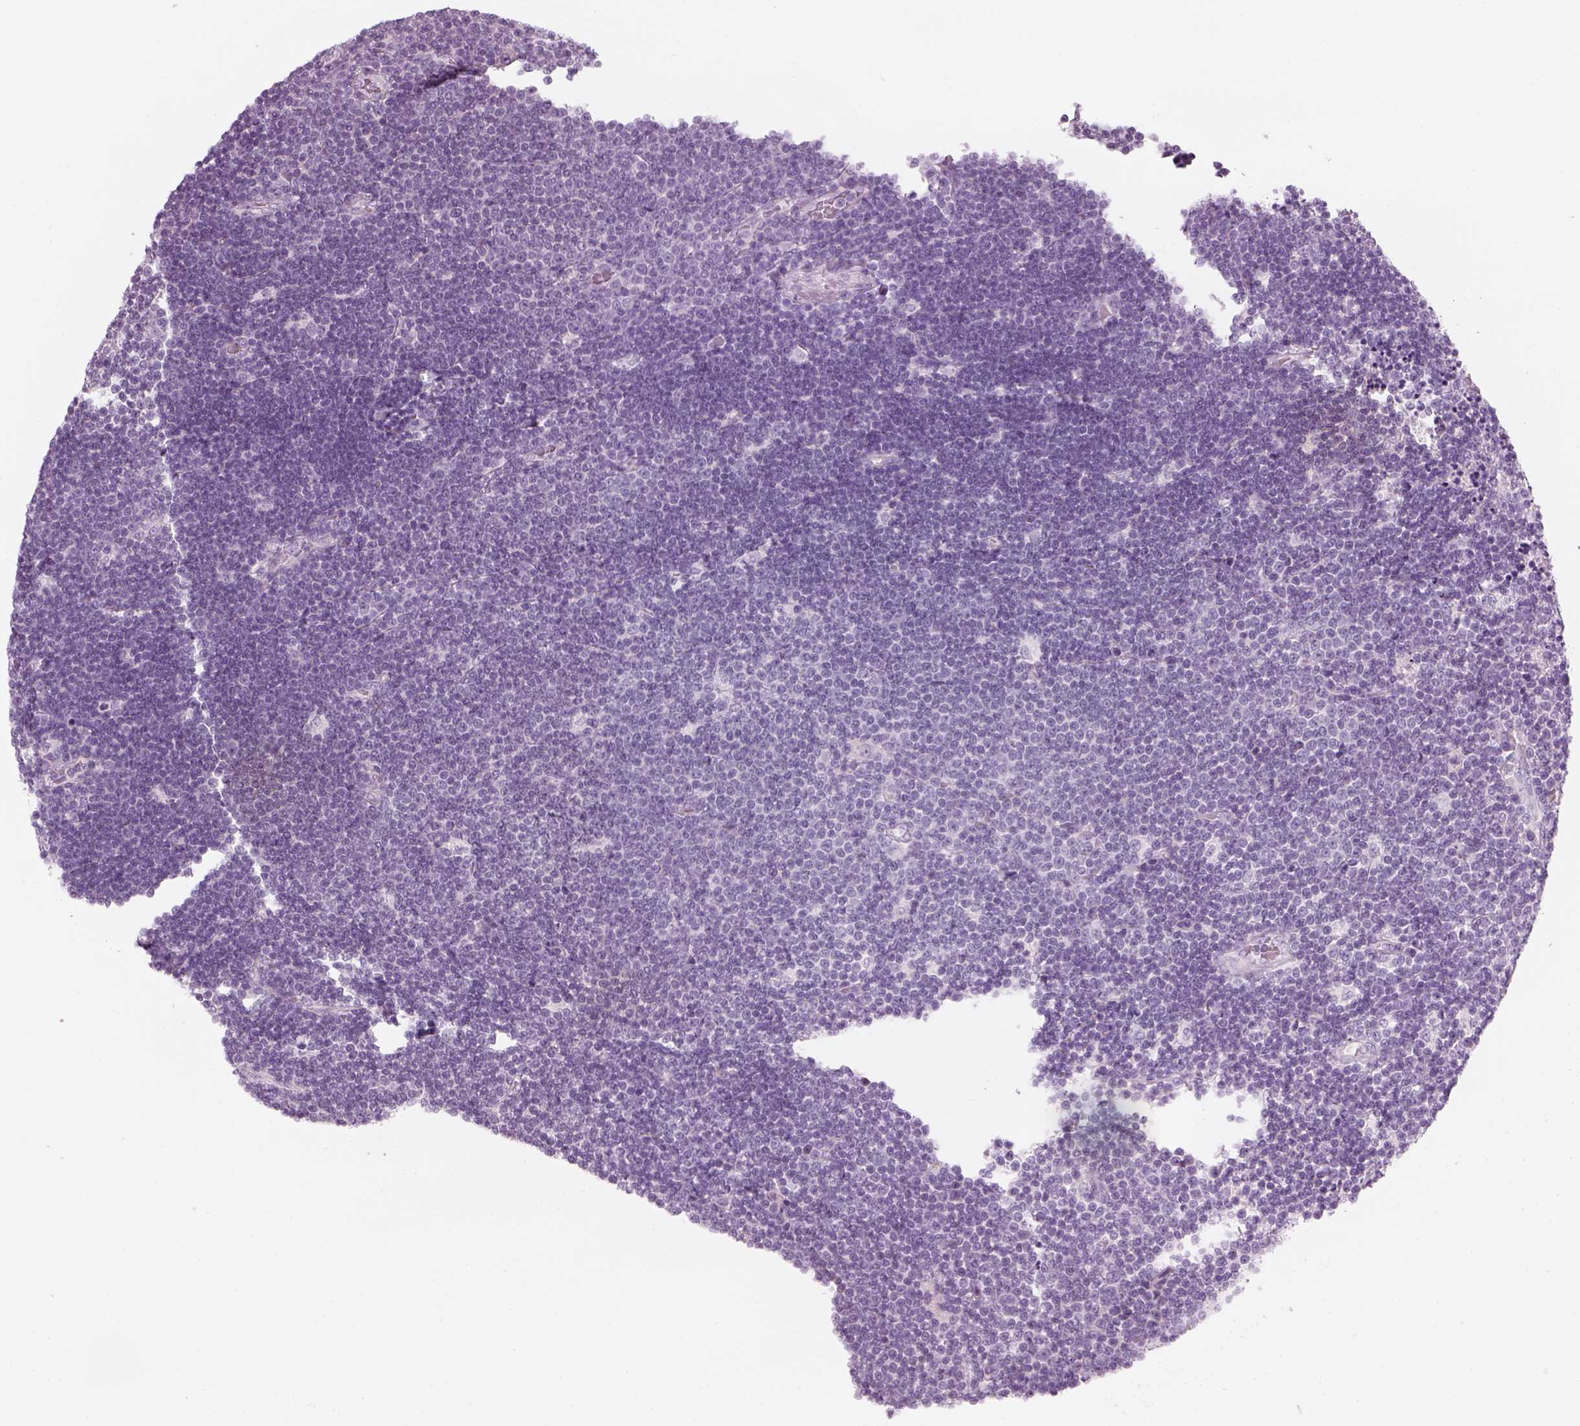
{"staining": {"intensity": "negative", "quantity": "none", "location": "none"}, "tissue": "lymphoma", "cell_type": "Tumor cells", "image_type": "cancer", "snomed": [{"axis": "morphology", "description": "Malignant lymphoma, non-Hodgkin's type, Low grade"}, {"axis": "topography", "description": "Brain"}], "caption": "Immunohistochemistry (IHC) of lymphoma displays no staining in tumor cells.", "gene": "GAS2L2", "patient": {"sex": "female", "age": 66}}